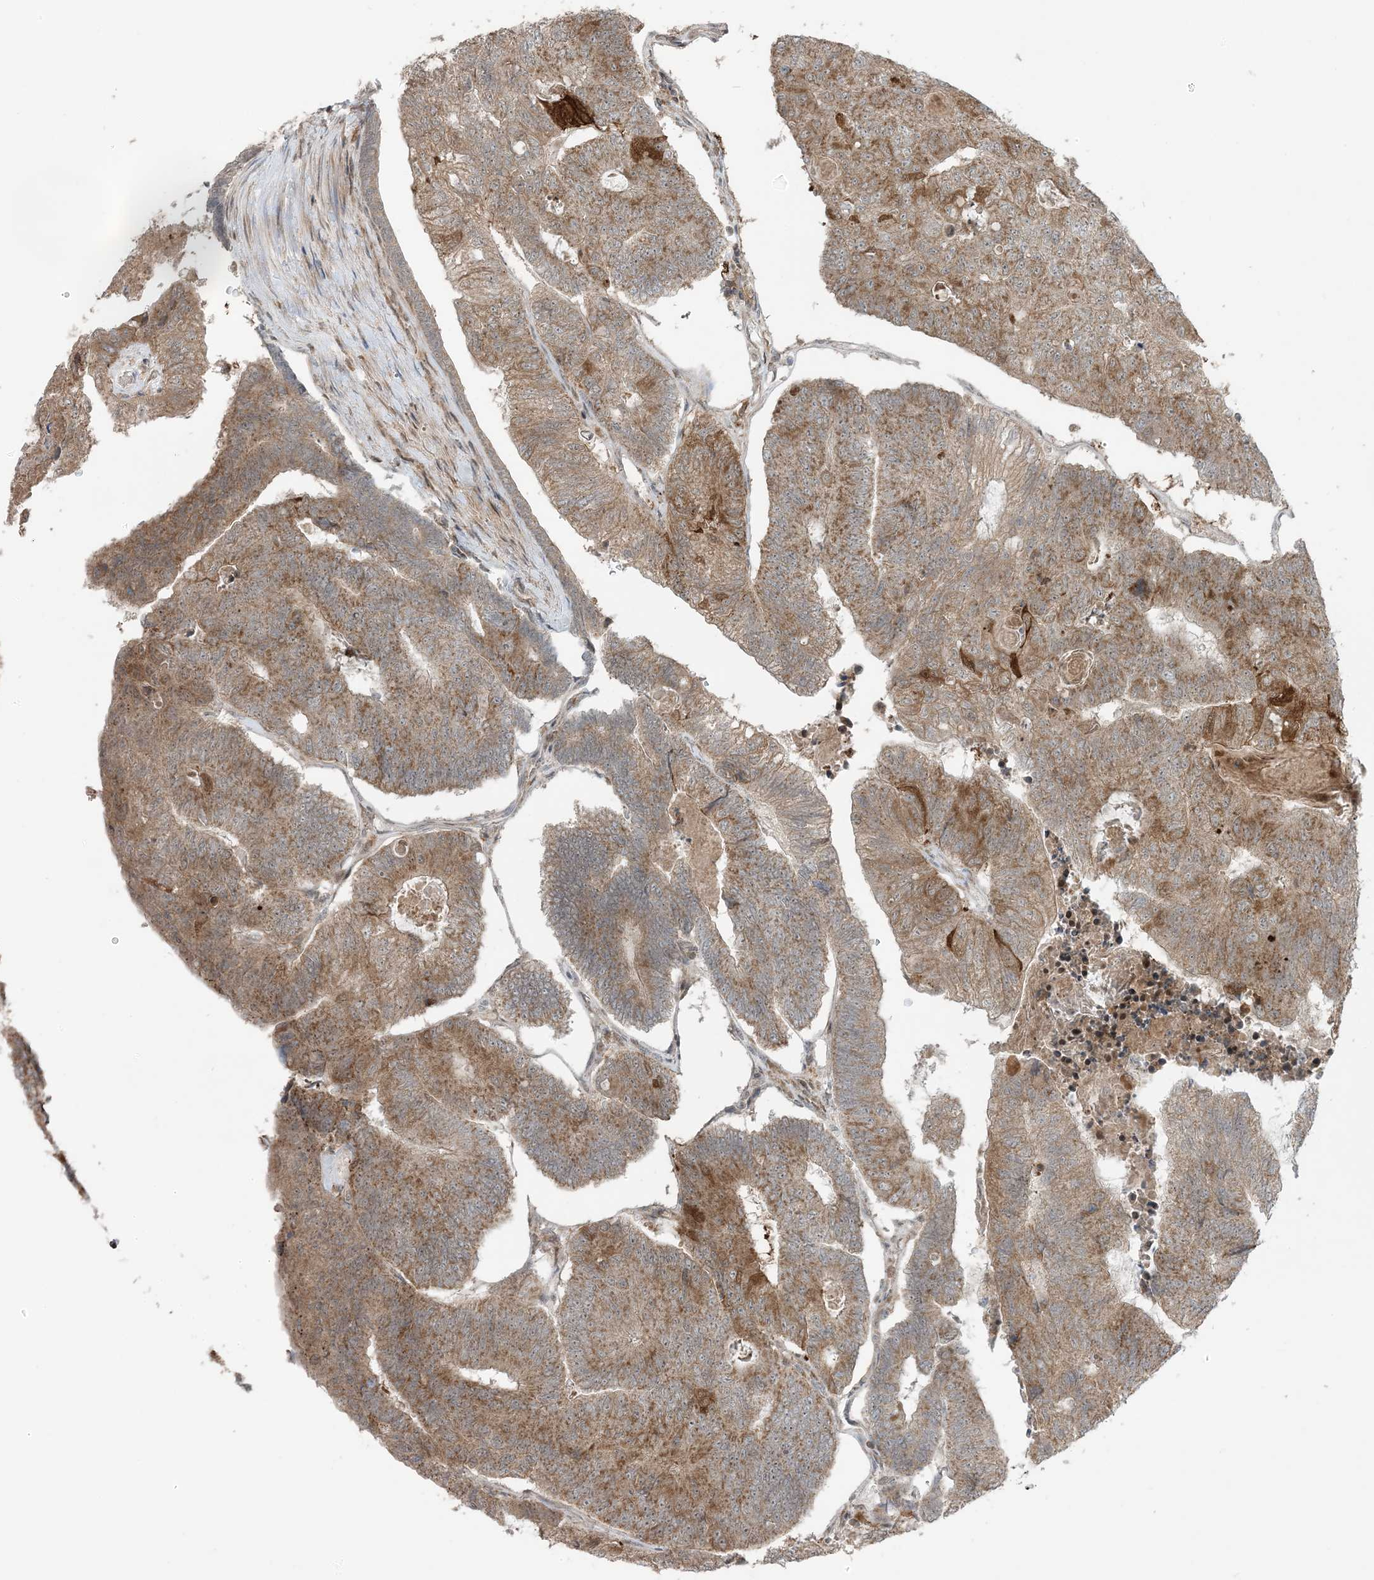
{"staining": {"intensity": "moderate", "quantity": ">75%", "location": "cytoplasmic/membranous"}, "tissue": "colorectal cancer", "cell_type": "Tumor cells", "image_type": "cancer", "snomed": [{"axis": "morphology", "description": "Adenocarcinoma, NOS"}, {"axis": "topography", "description": "Colon"}], "caption": "The immunohistochemical stain shows moderate cytoplasmic/membranous positivity in tumor cells of colorectal adenocarcinoma tissue. Ihc stains the protein in brown and the nuclei are stained blue.", "gene": "PHLDB2", "patient": {"sex": "female", "age": 67}}